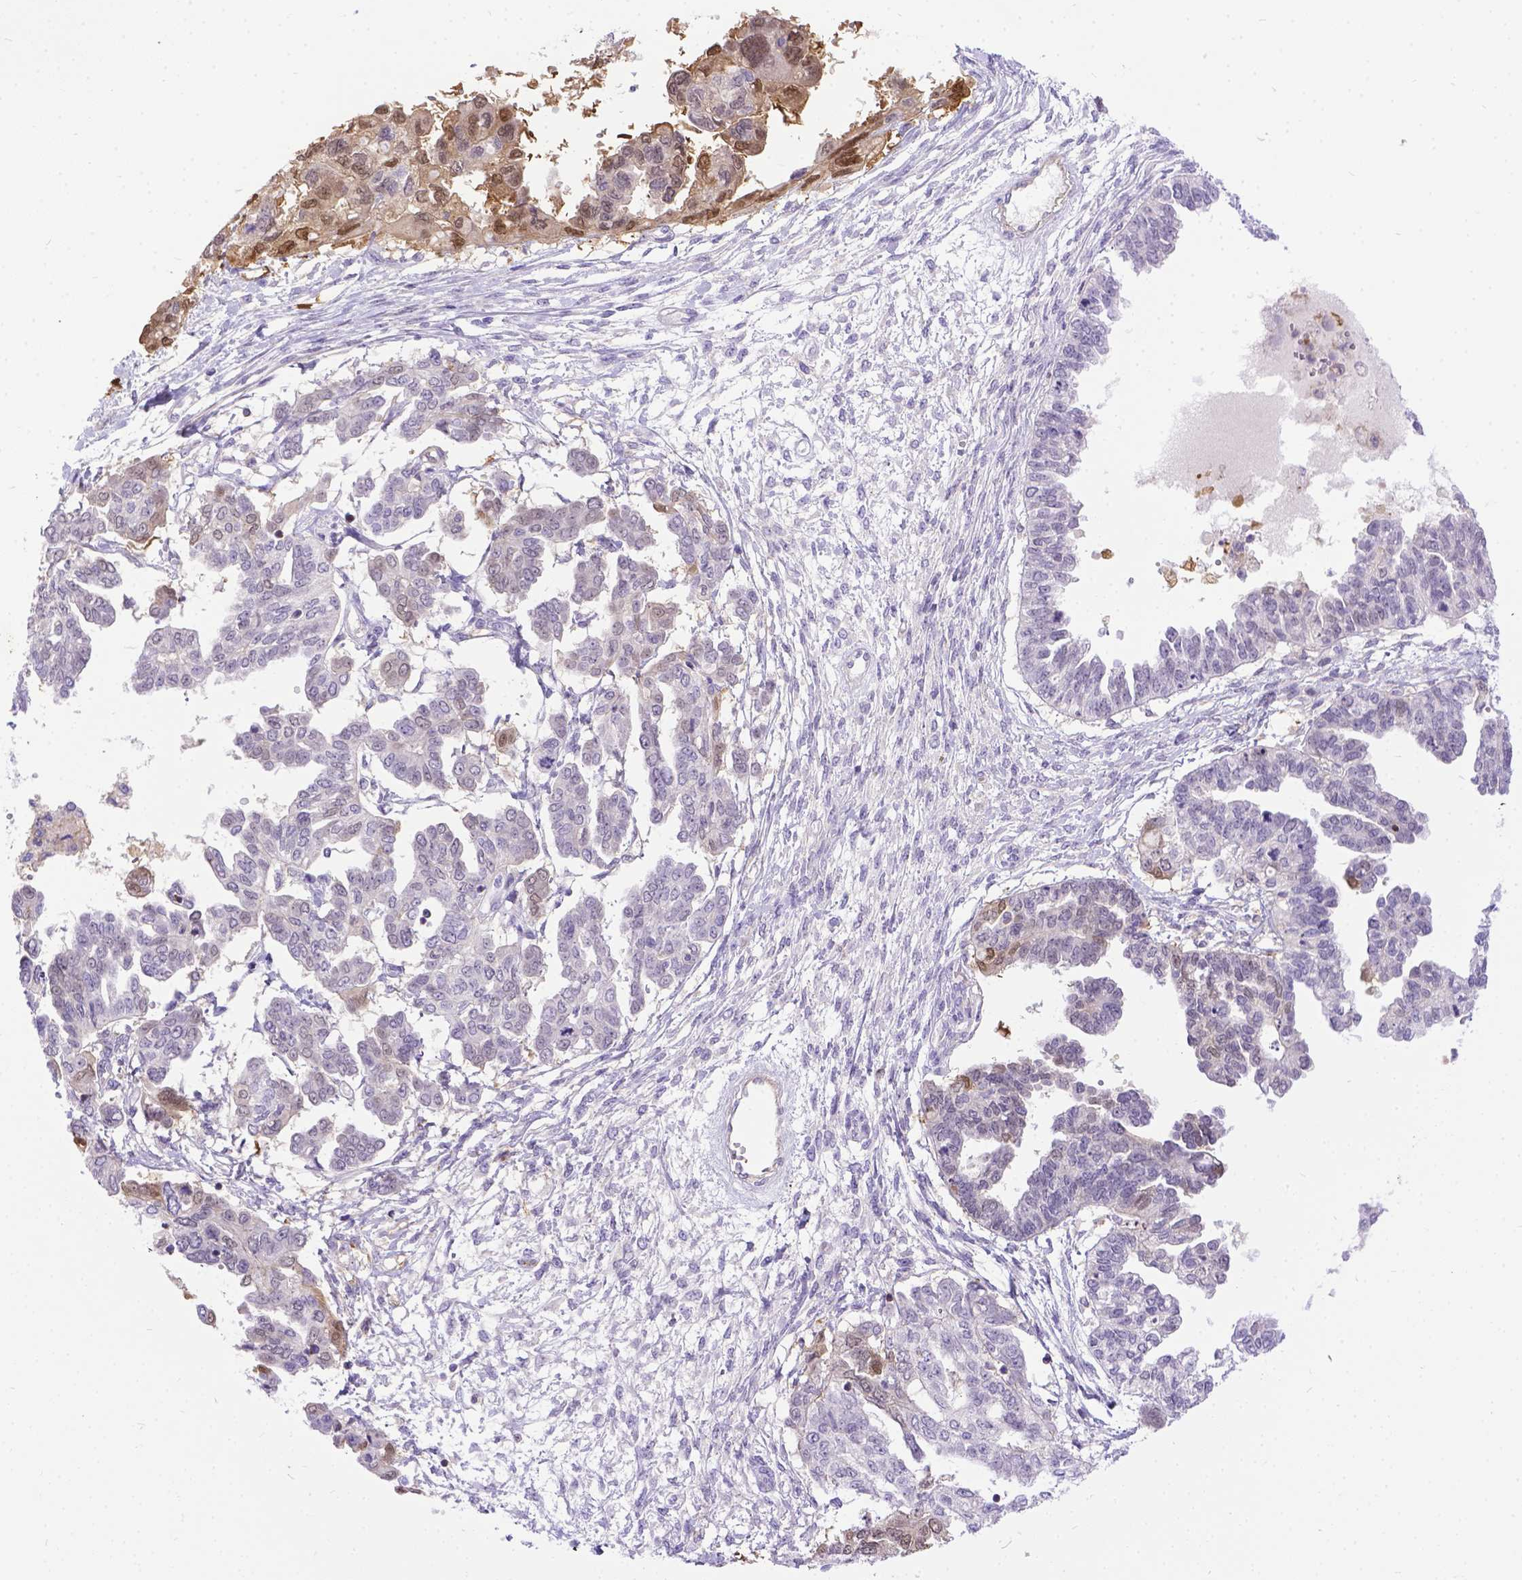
{"staining": {"intensity": "moderate", "quantity": "<25%", "location": "cytoplasmic/membranous,nuclear"}, "tissue": "ovarian cancer", "cell_type": "Tumor cells", "image_type": "cancer", "snomed": [{"axis": "morphology", "description": "Cystadenocarcinoma, serous, NOS"}, {"axis": "topography", "description": "Ovary"}], "caption": "Immunohistochemistry micrograph of neoplastic tissue: human serous cystadenocarcinoma (ovarian) stained using IHC reveals low levels of moderate protein expression localized specifically in the cytoplasmic/membranous and nuclear of tumor cells, appearing as a cytoplasmic/membranous and nuclear brown color.", "gene": "TMEM169", "patient": {"sex": "female", "age": 53}}